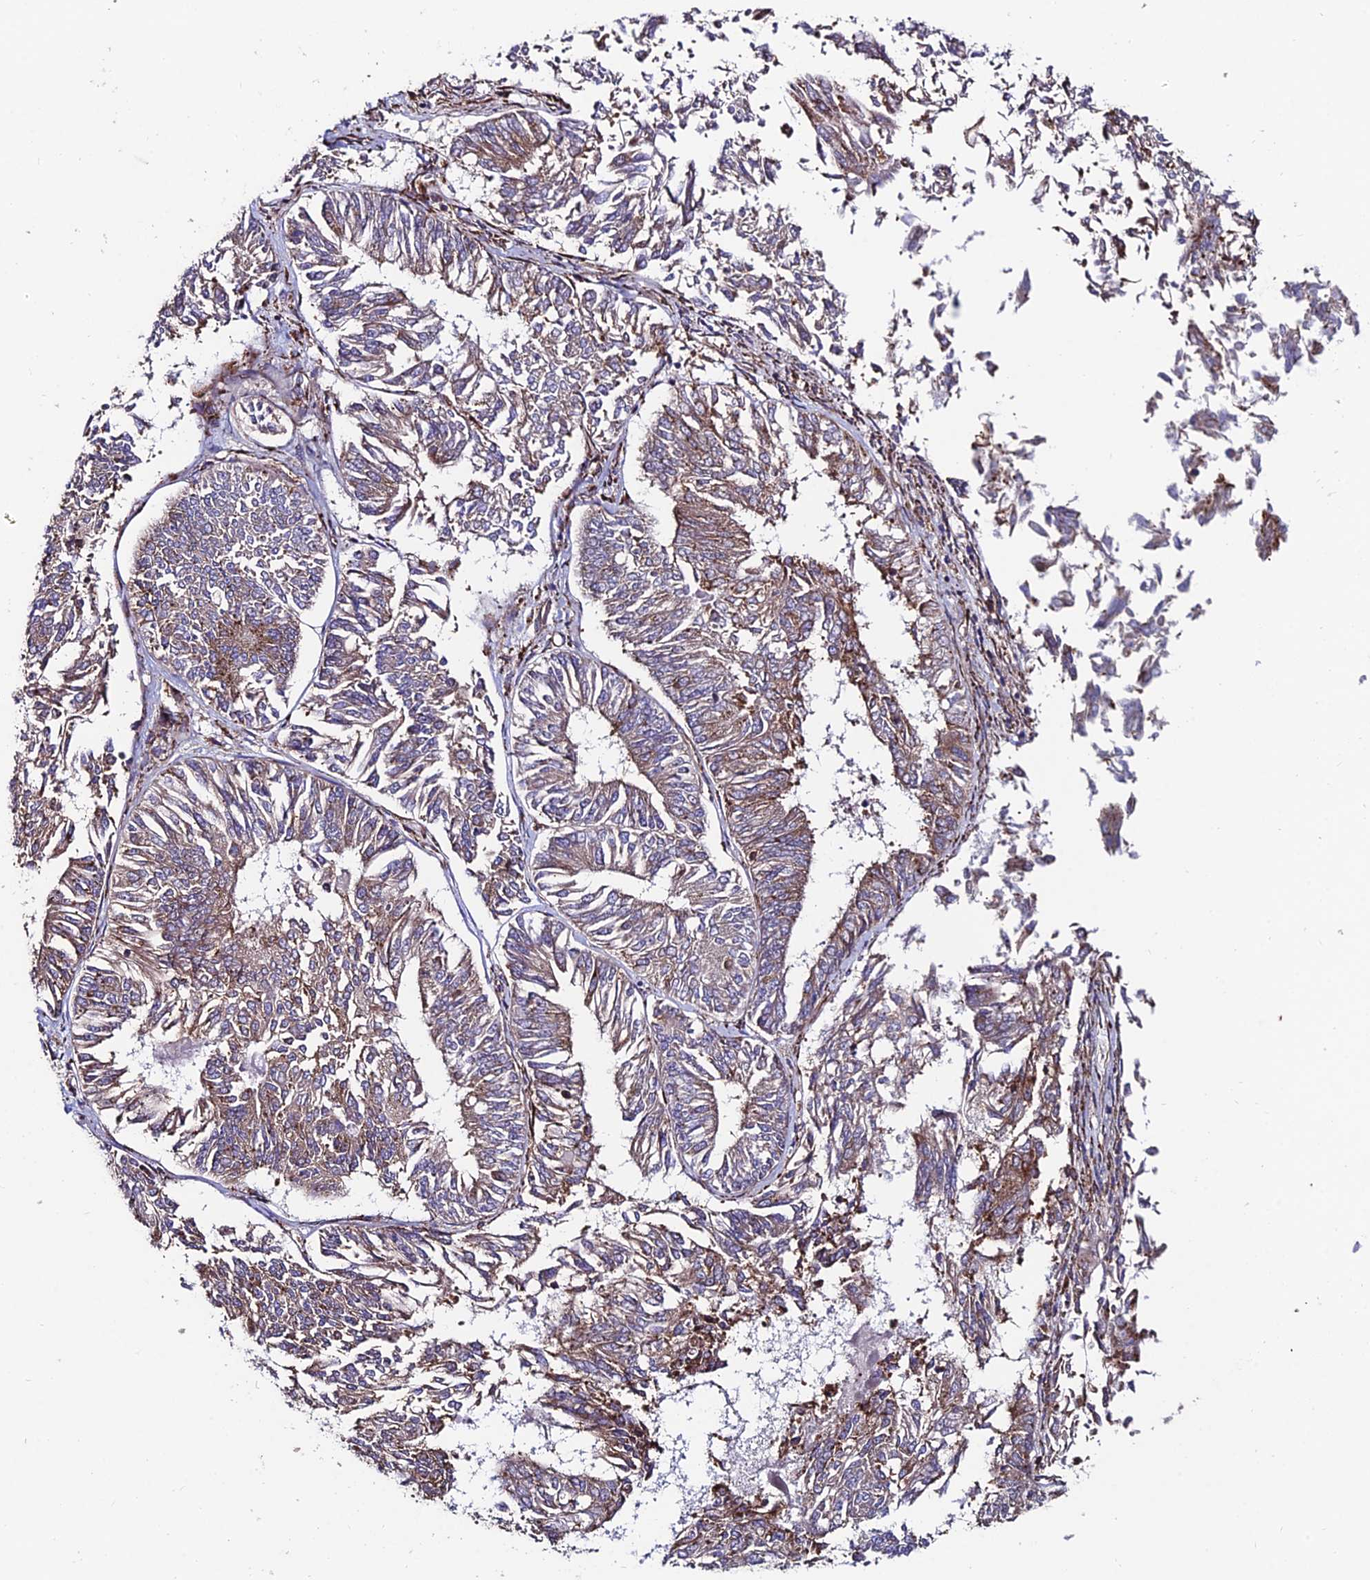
{"staining": {"intensity": "moderate", "quantity": ">75%", "location": "cytoplasmic/membranous"}, "tissue": "endometrial cancer", "cell_type": "Tumor cells", "image_type": "cancer", "snomed": [{"axis": "morphology", "description": "Adenocarcinoma, NOS"}, {"axis": "topography", "description": "Endometrium"}], "caption": "The image shows staining of adenocarcinoma (endometrial), revealing moderate cytoplasmic/membranous protein expression (brown color) within tumor cells.", "gene": "EIF3K", "patient": {"sex": "female", "age": 58}}